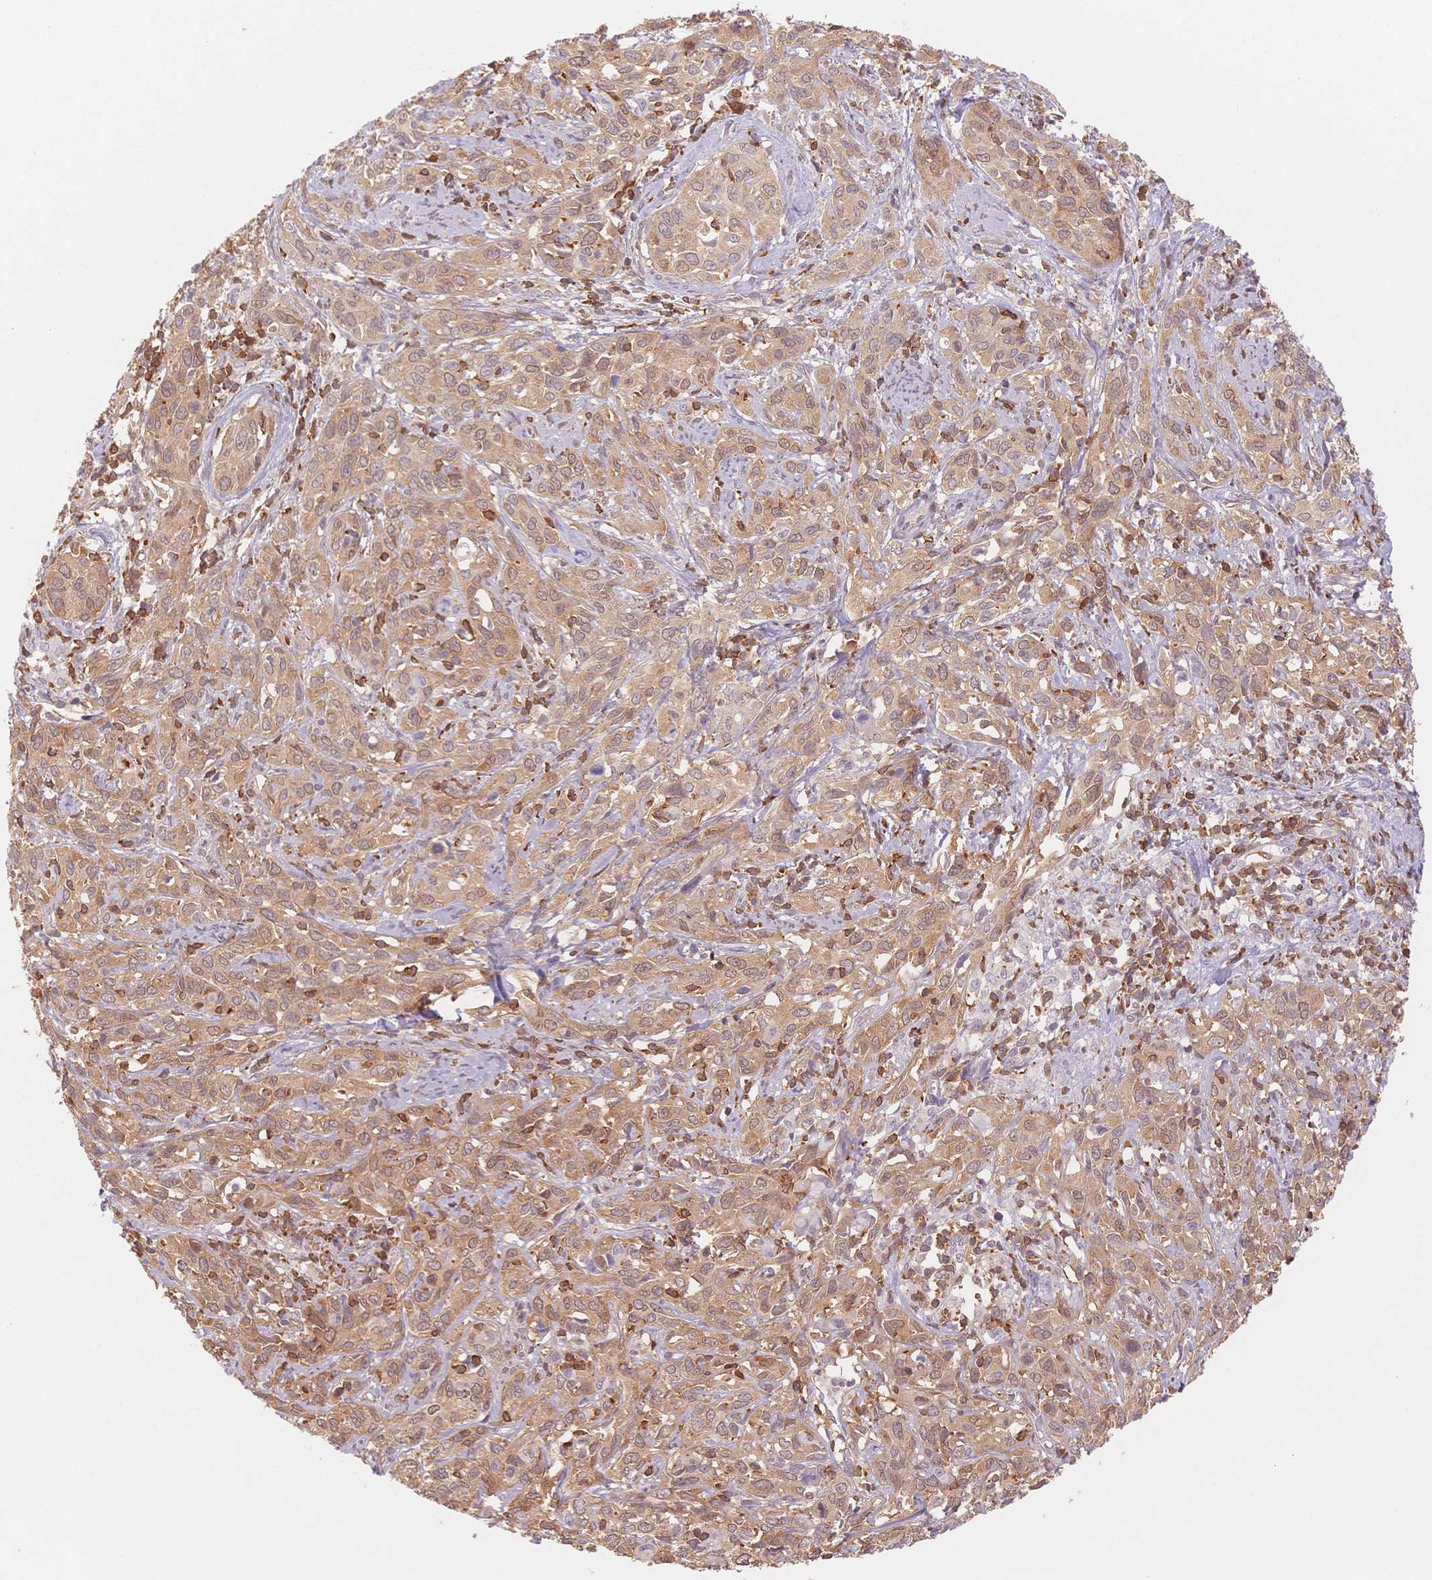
{"staining": {"intensity": "moderate", "quantity": ">75%", "location": "cytoplasmic/membranous"}, "tissue": "cervical cancer", "cell_type": "Tumor cells", "image_type": "cancer", "snomed": [{"axis": "morphology", "description": "Normal tissue, NOS"}, {"axis": "morphology", "description": "Squamous cell carcinoma, NOS"}, {"axis": "topography", "description": "Cervix"}], "caption": "A photomicrograph showing moderate cytoplasmic/membranous expression in about >75% of tumor cells in cervical squamous cell carcinoma, as visualized by brown immunohistochemical staining.", "gene": "STK39", "patient": {"sex": "female", "age": 51}}